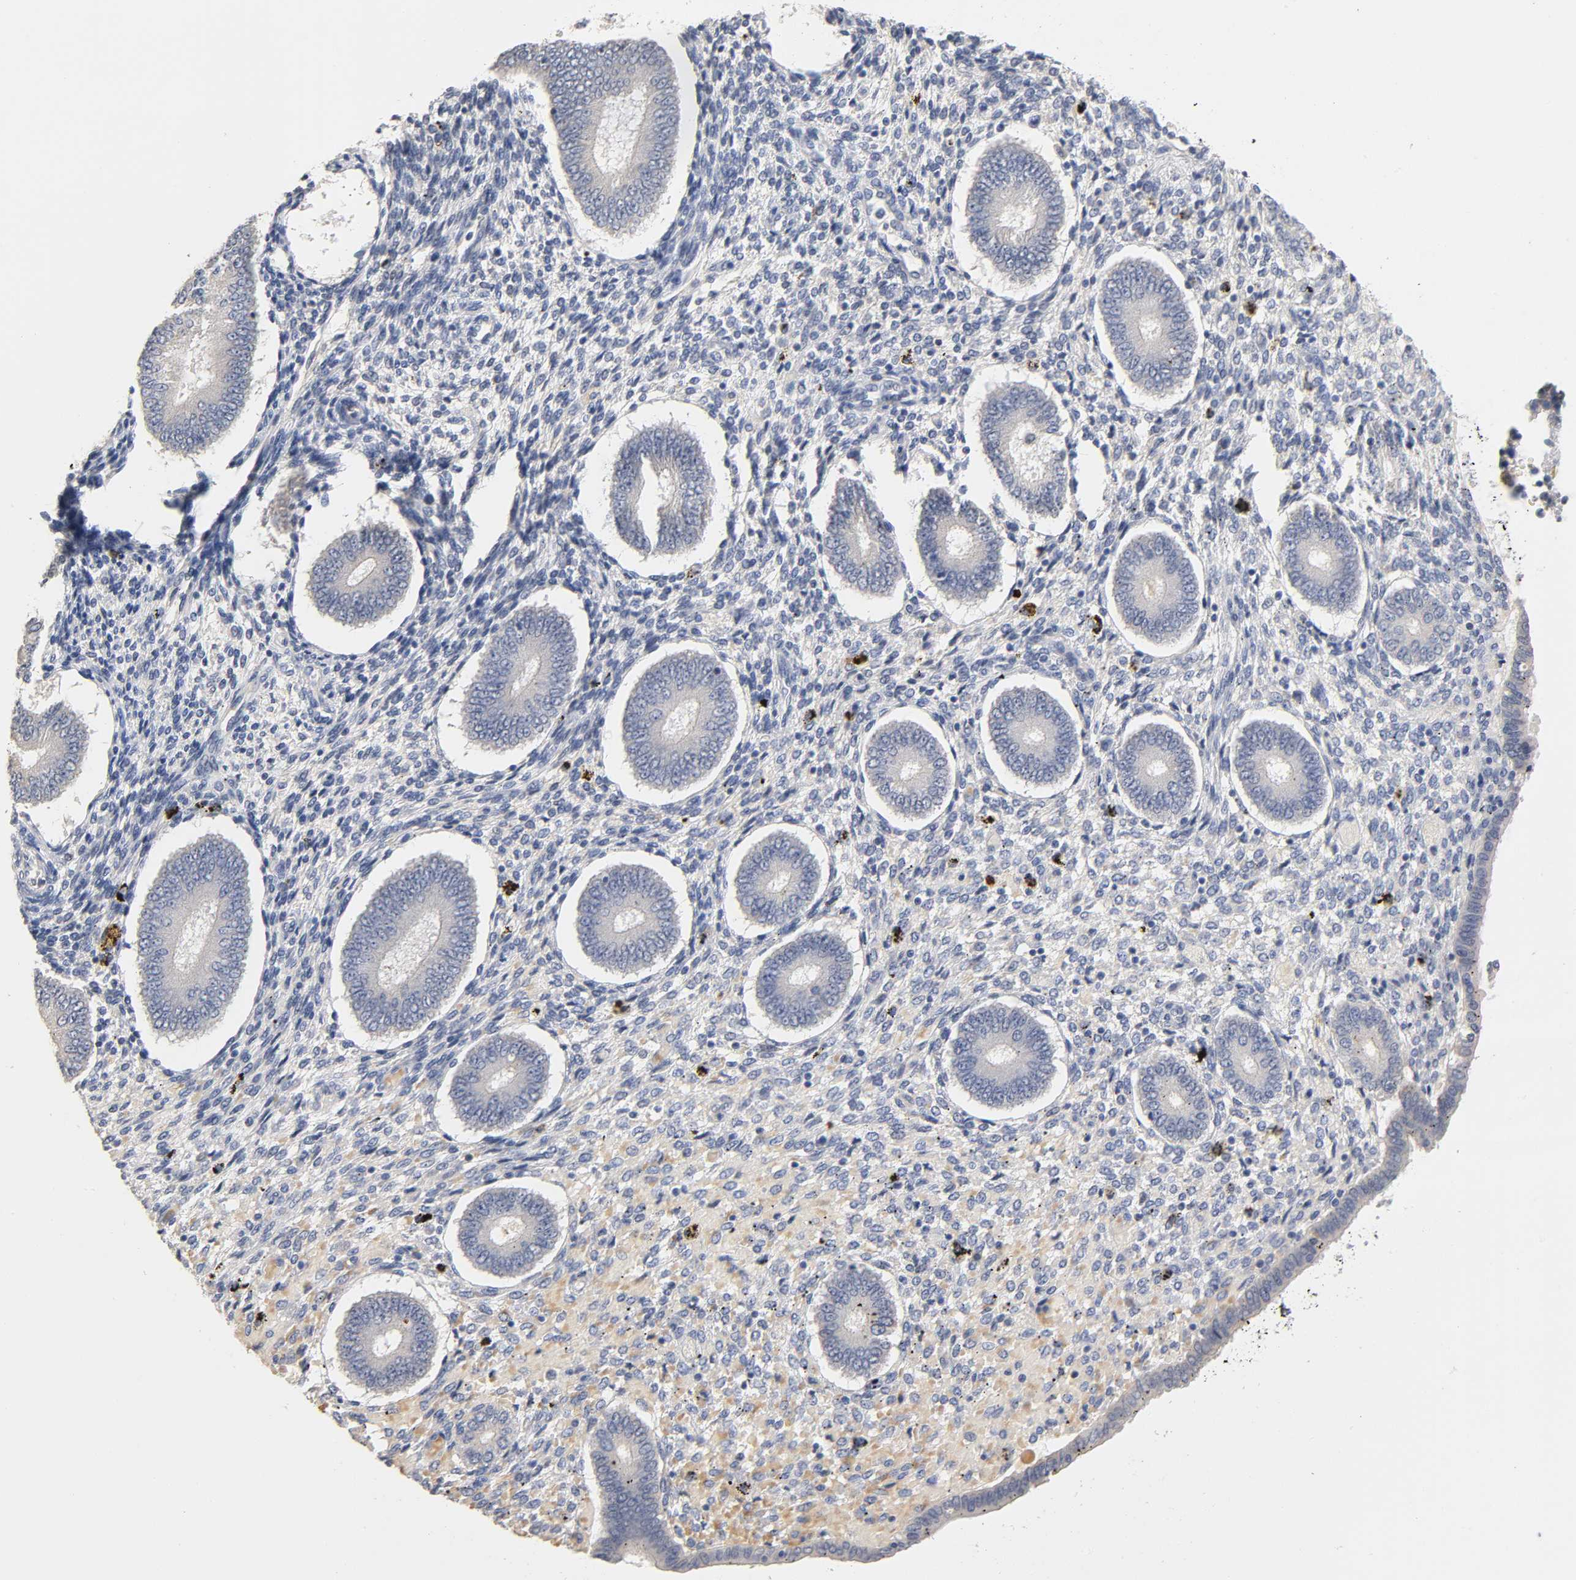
{"staining": {"intensity": "negative", "quantity": "none", "location": "none"}, "tissue": "endometrium", "cell_type": "Cells in endometrial stroma", "image_type": "normal", "snomed": [{"axis": "morphology", "description": "Normal tissue, NOS"}, {"axis": "topography", "description": "Endometrium"}], "caption": "This histopathology image is of normal endometrium stained with IHC to label a protein in brown with the nuclei are counter-stained blue. There is no expression in cells in endometrial stroma. (DAB (3,3'-diaminobenzidine) immunohistochemistry (IHC) visualized using brightfield microscopy, high magnification).", "gene": "OVOL1", "patient": {"sex": "female", "age": 42}}